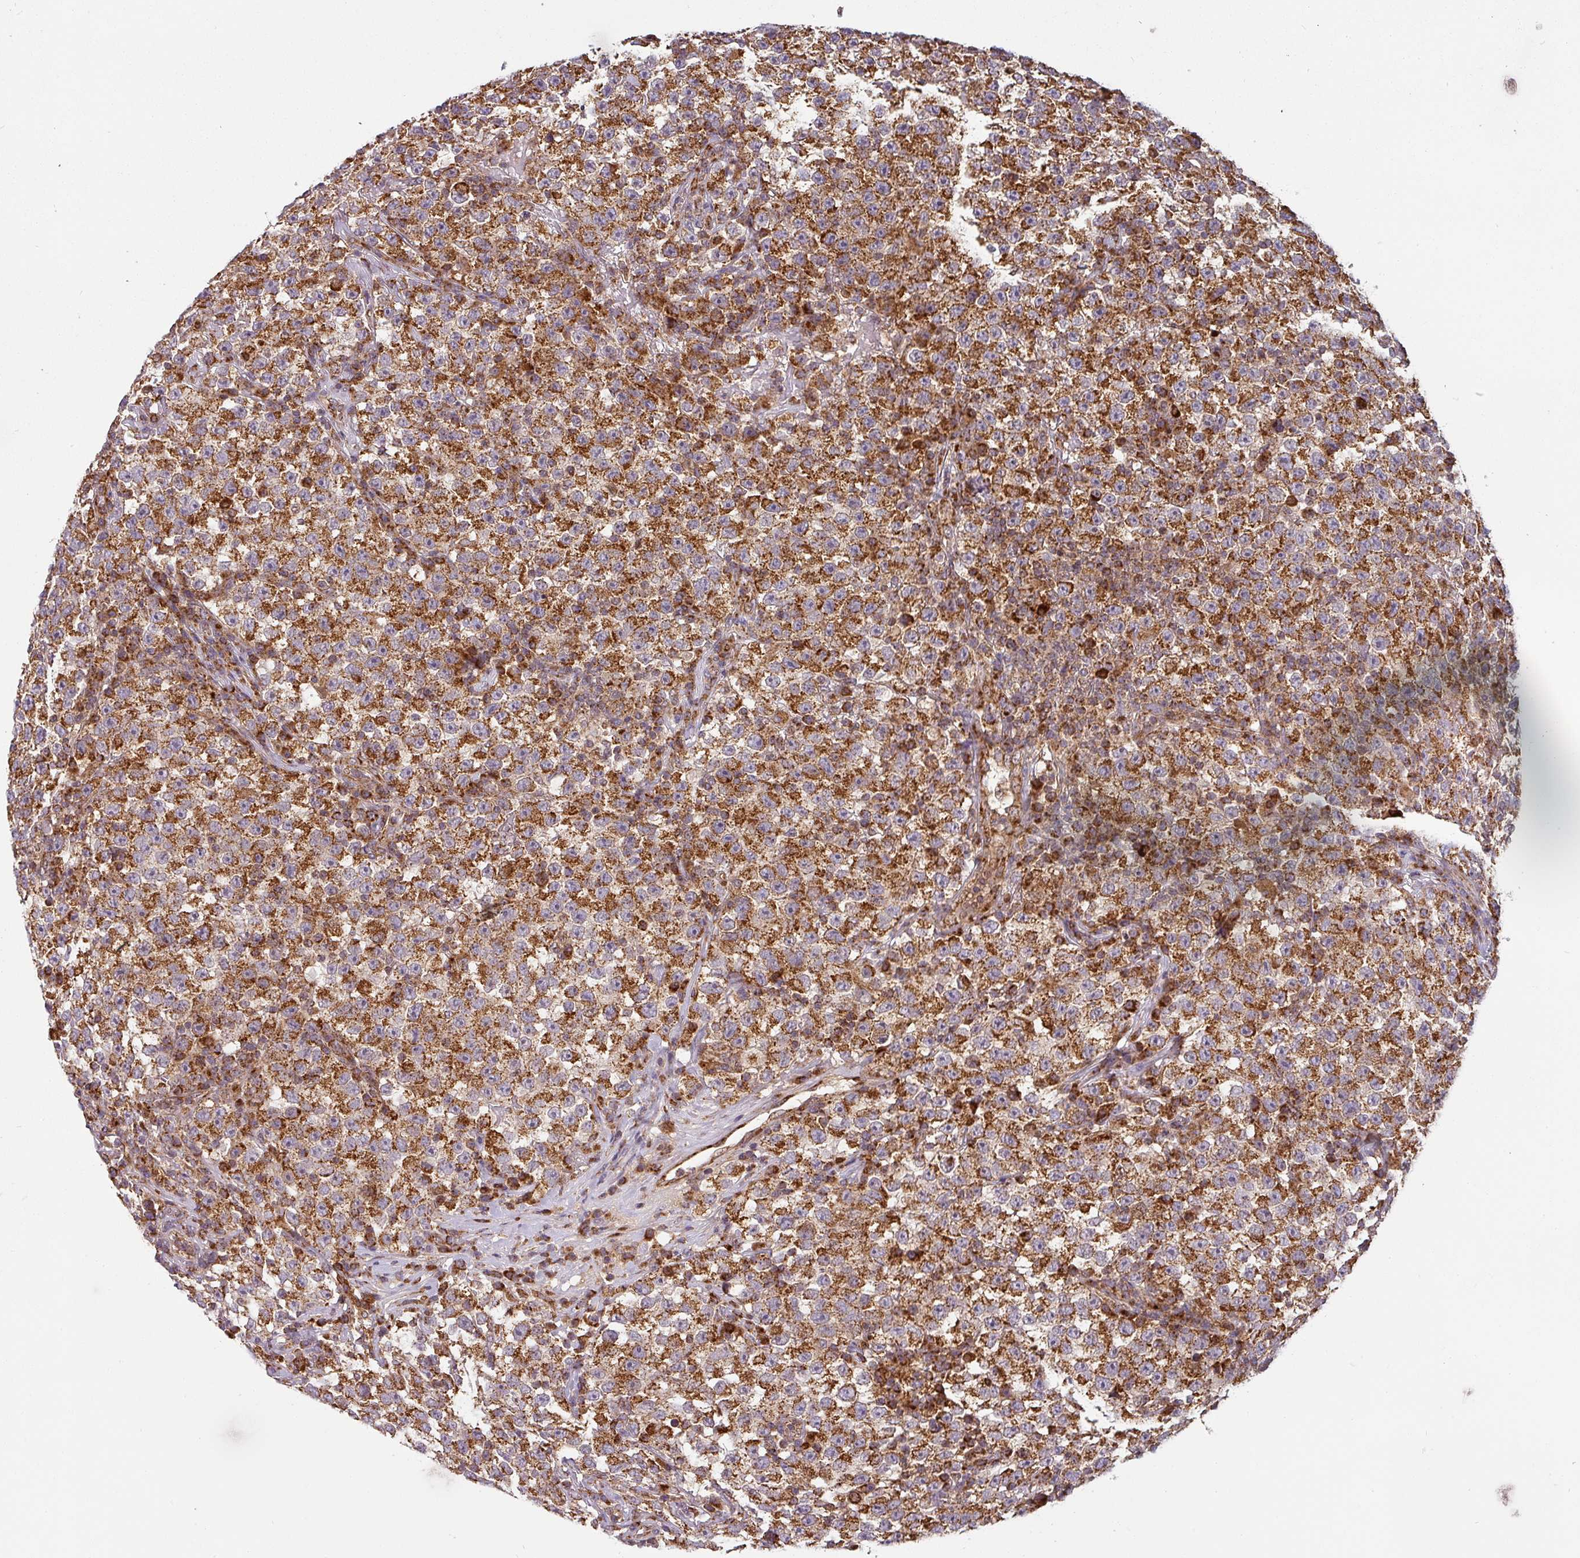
{"staining": {"intensity": "strong", "quantity": ">75%", "location": "cytoplasmic/membranous"}, "tissue": "testis cancer", "cell_type": "Tumor cells", "image_type": "cancer", "snomed": [{"axis": "morphology", "description": "Seminoma, NOS"}, {"axis": "topography", "description": "Testis"}], "caption": "Protein staining shows strong cytoplasmic/membranous positivity in about >75% of tumor cells in testis seminoma.", "gene": "MRPS16", "patient": {"sex": "male", "age": 22}}